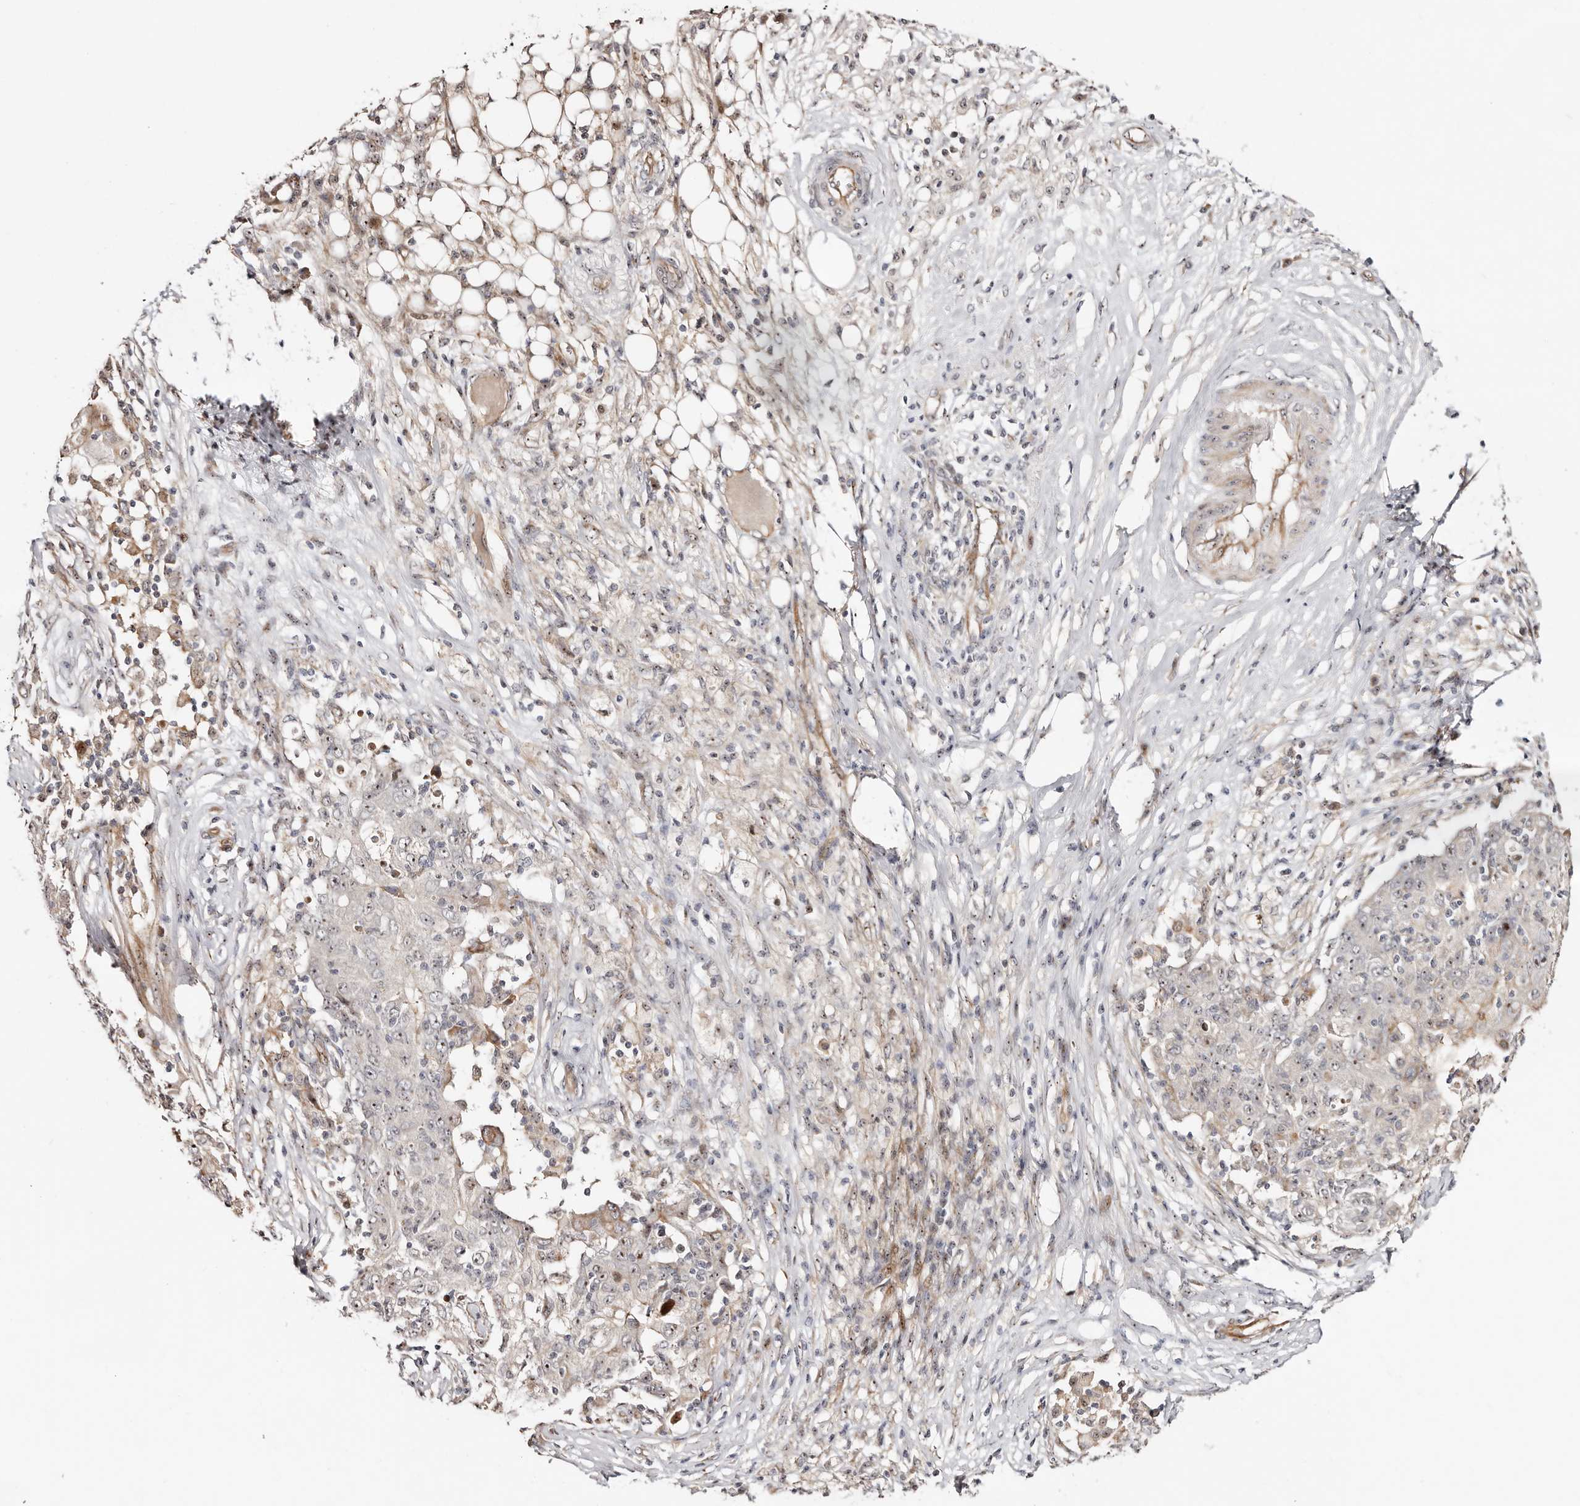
{"staining": {"intensity": "weak", "quantity": "<25%", "location": "nuclear"}, "tissue": "ovarian cancer", "cell_type": "Tumor cells", "image_type": "cancer", "snomed": [{"axis": "morphology", "description": "Carcinoma, endometroid"}, {"axis": "topography", "description": "Ovary"}], "caption": "Ovarian cancer was stained to show a protein in brown. There is no significant staining in tumor cells.", "gene": "ODF2L", "patient": {"sex": "female", "age": 42}}